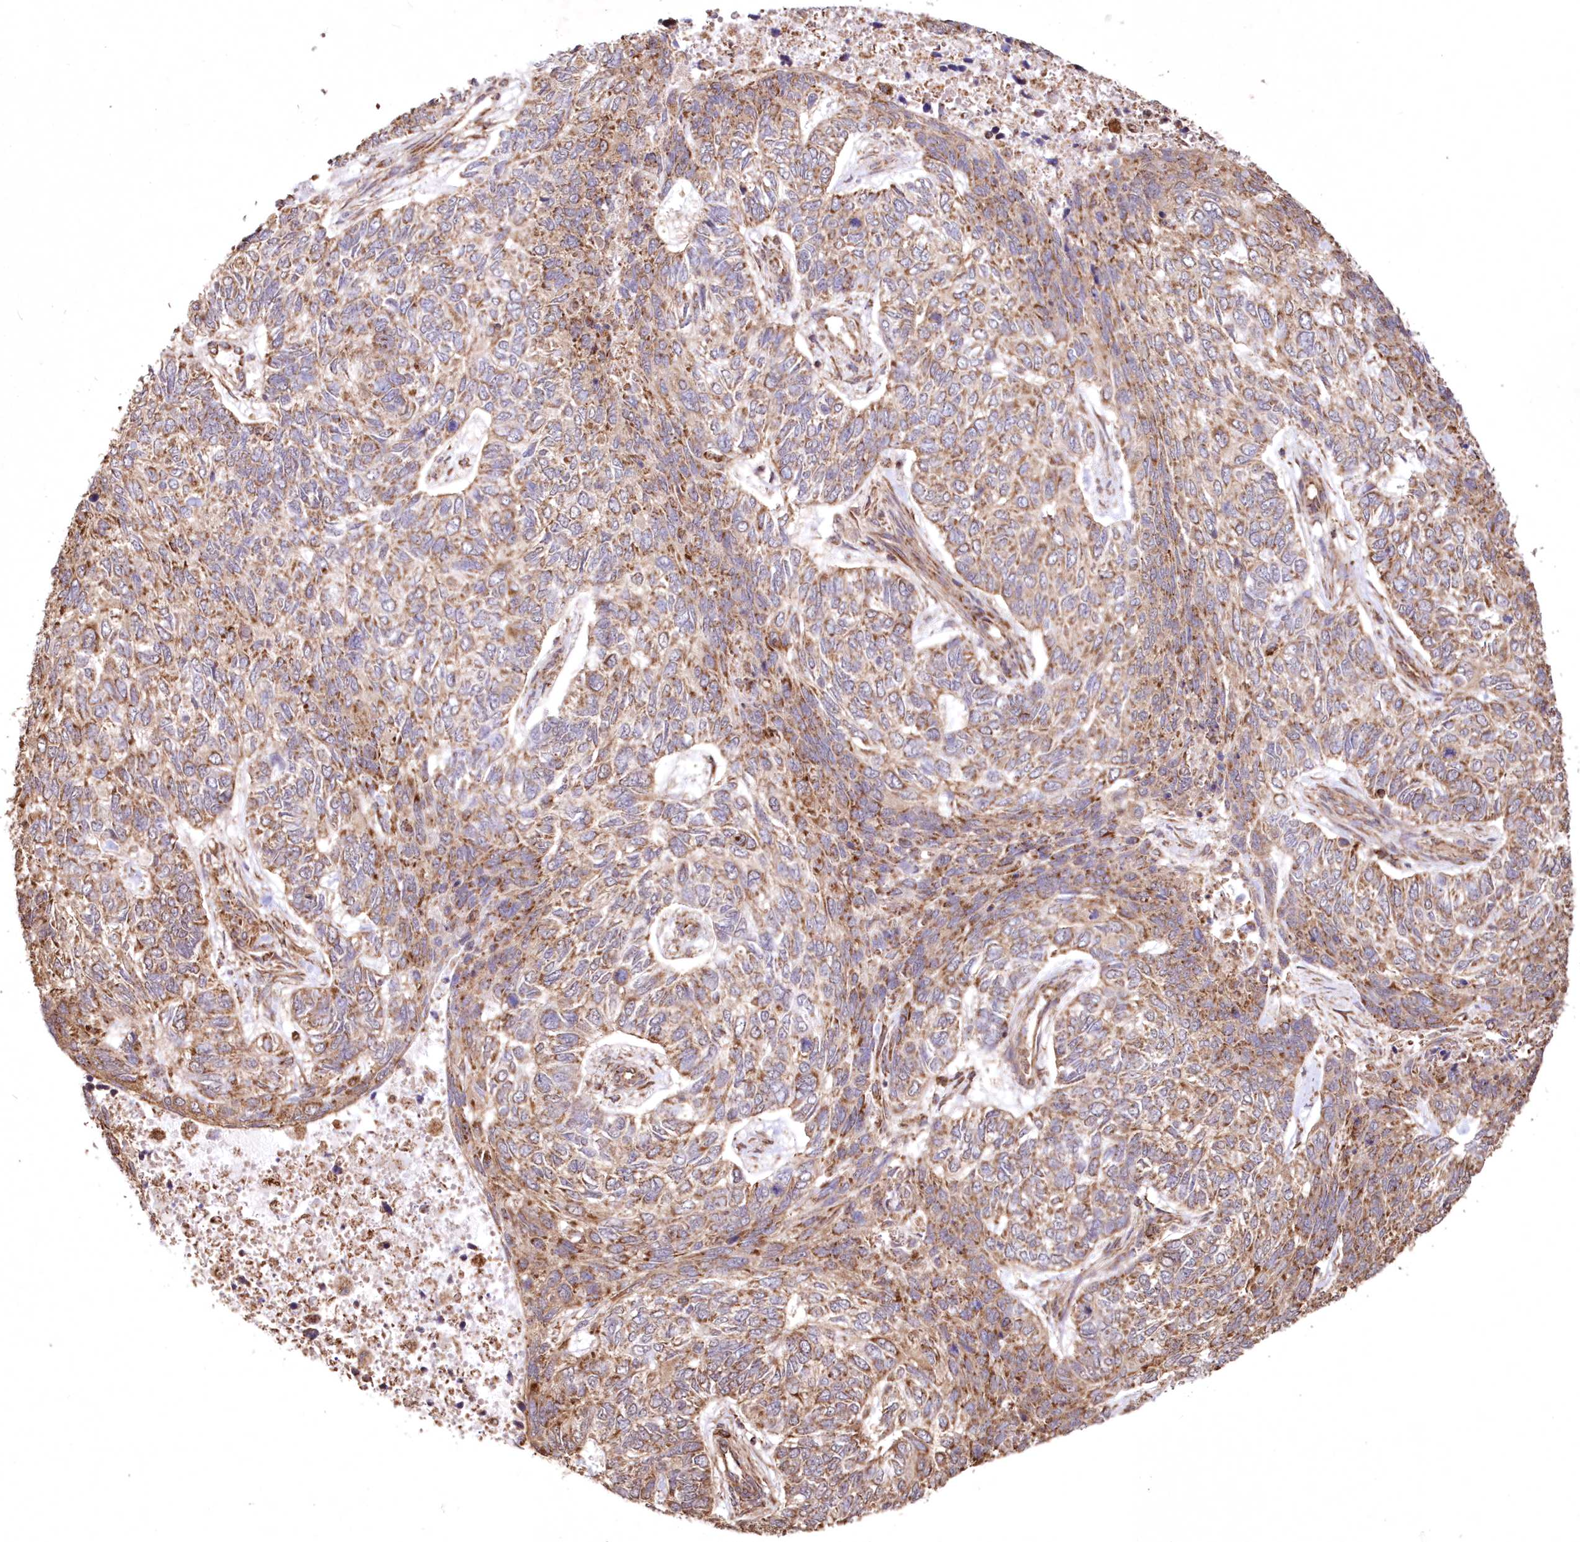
{"staining": {"intensity": "moderate", "quantity": ">75%", "location": "cytoplasmic/membranous"}, "tissue": "skin cancer", "cell_type": "Tumor cells", "image_type": "cancer", "snomed": [{"axis": "morphology", "description": "Basal cell carcinoma"}, {"axis": "topography", "description": "Skin"}], "caption": "Human skin cancer stained with a brown dye demonstrates moderate cytoplasmic/membranous positive expression in about >75% of tumor cells.", "gene": "TMEM139", "patient": {"sex": "female", "age": 65}}